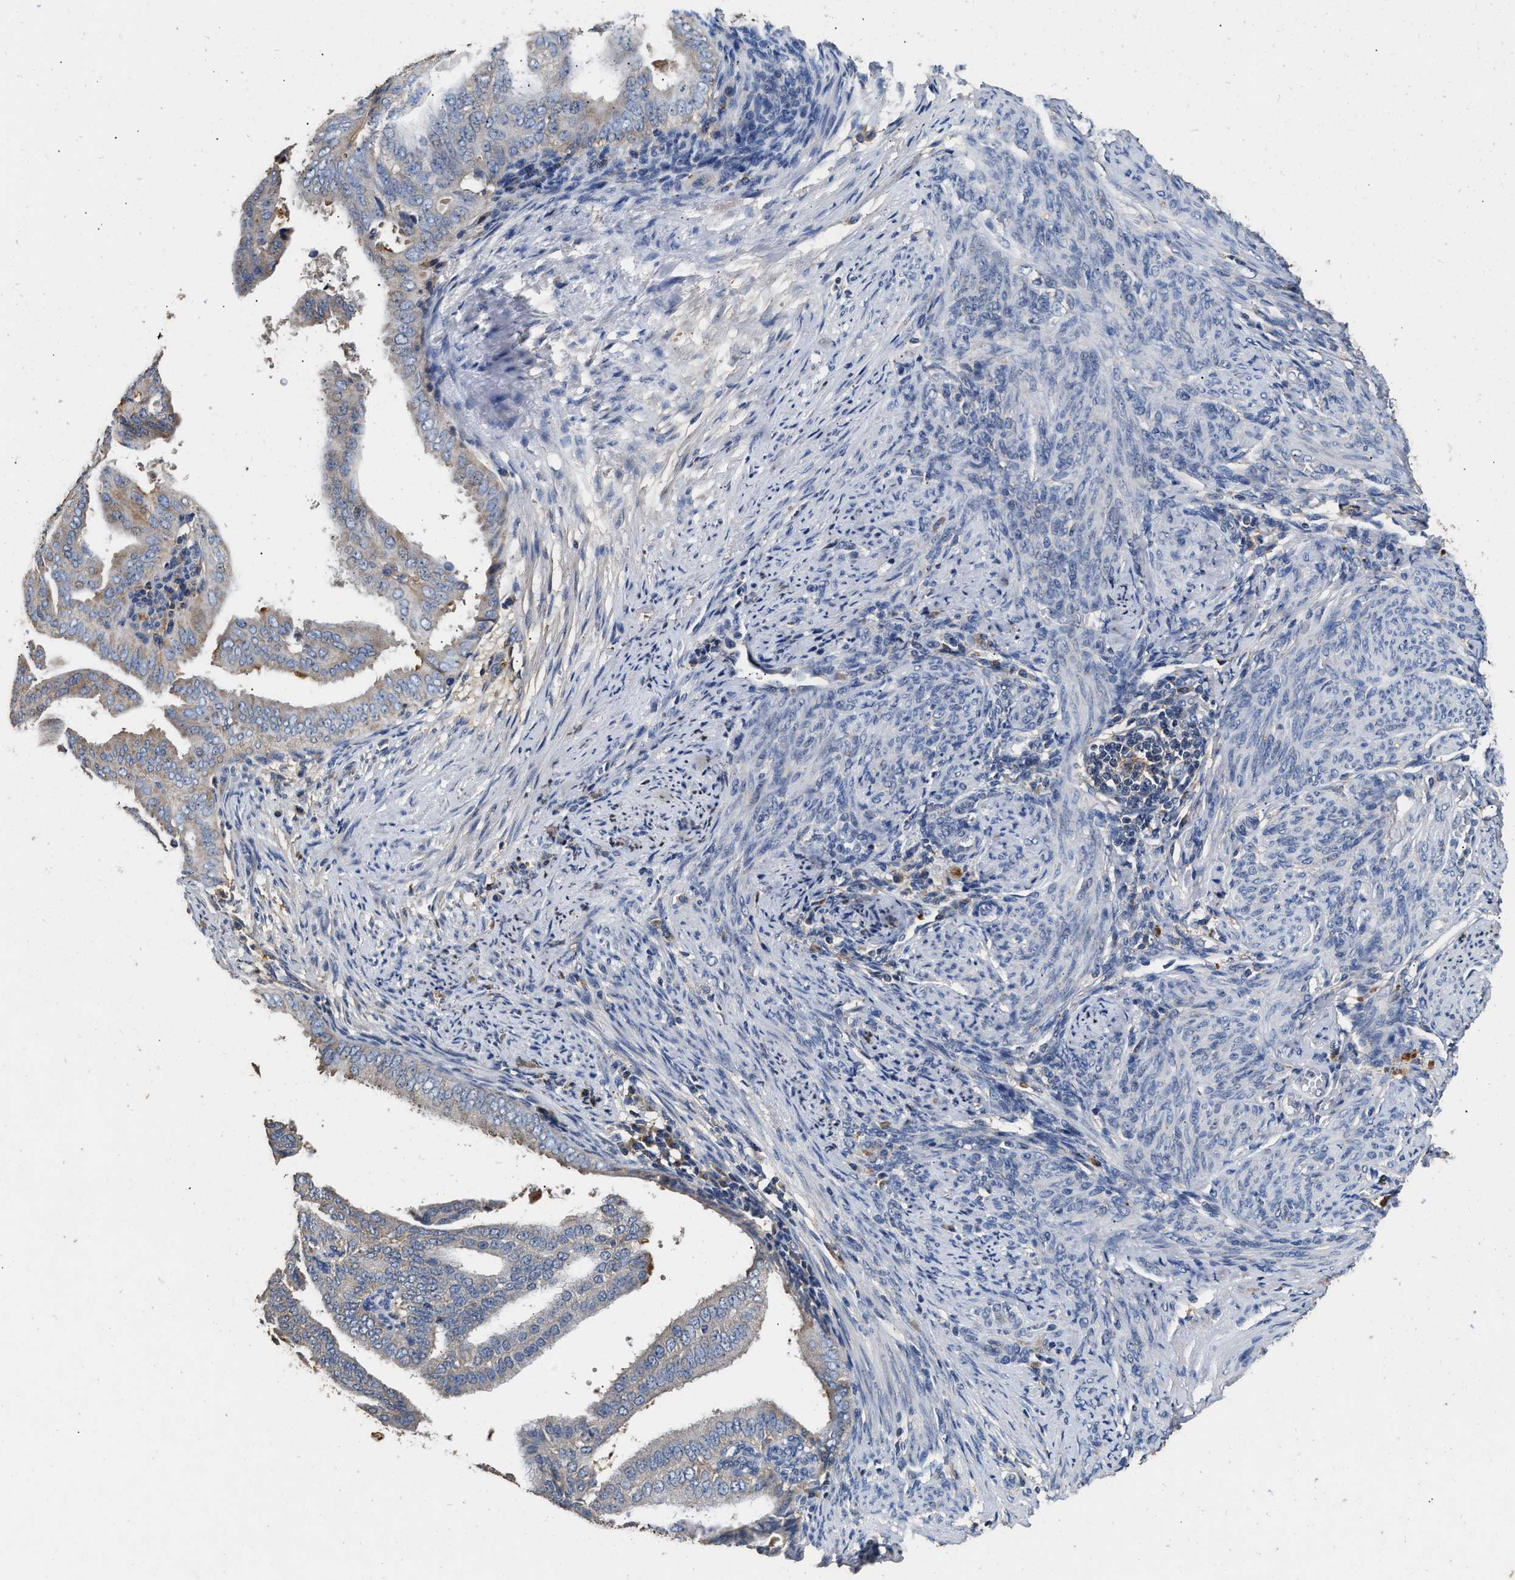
{"staining": {"intensity": "weak", "quantity": "25%-75%", "location": "cytoplasmic/membranous"}, "tissue": "endometrial cancer", "cell_type": "Tumor cells", "image_type": "cancer", "snomed": [{"axis": "morphology", "description": "Adenocarcinoma, NOS"}, {"axis": "topography", "description": "Endometrium"}], "caption": "Endometrial adenocarcinoma was stained to show a protein in brown. There is low levels of weak cytoplasmic/membranous positivity in approximately 25%-75% of tumor cells.", "gene": "C3", "patient": {"sex": "female", "age": 58}}